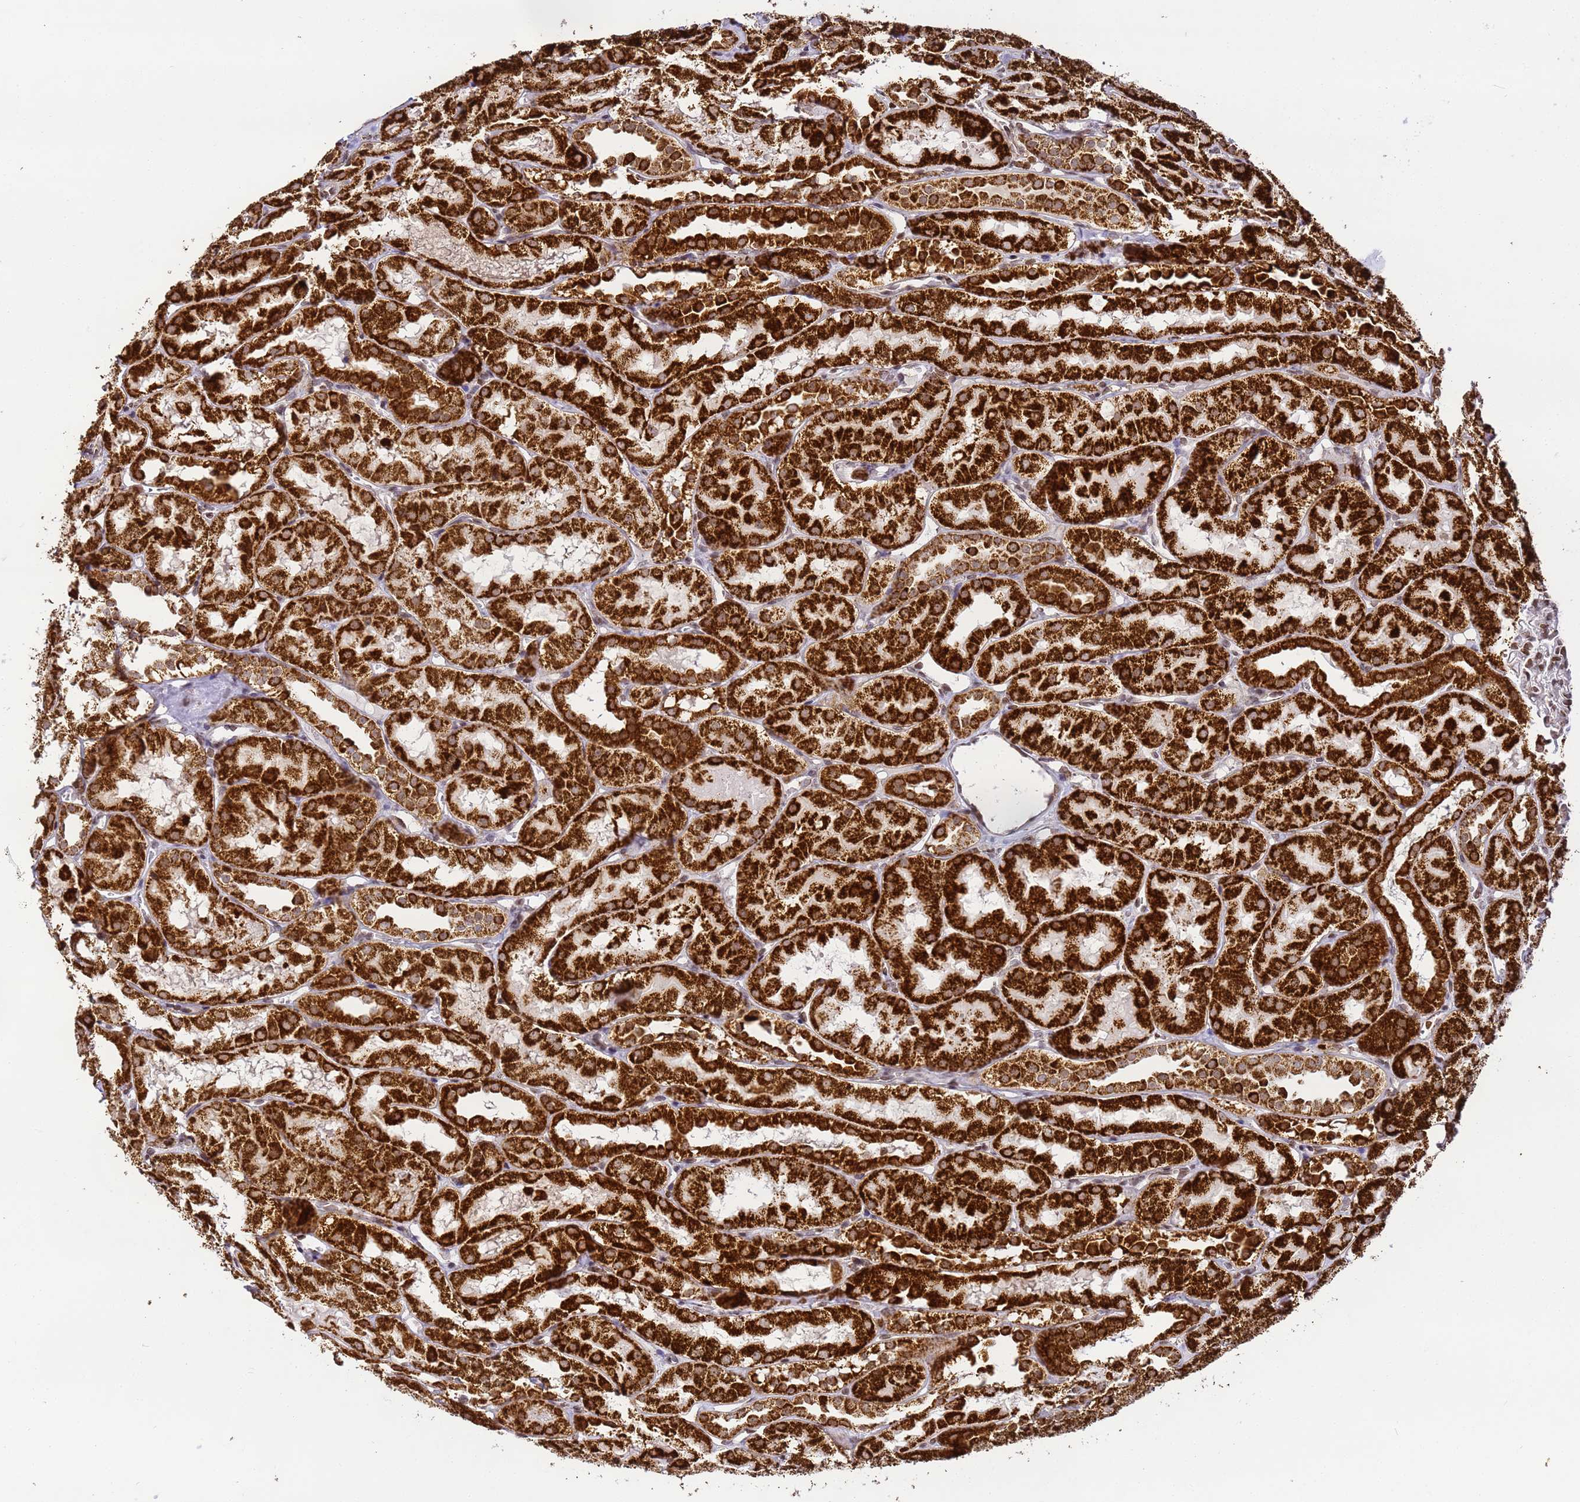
{"staining": {"intensity": "weak", "quantity": "25%-75%", "location": "cytoplasmic/membranous"}, "tissue": "kidney", "cell_type": "Cells in glomeruli", "image_type": "normal", "snomed": [{"axis": "morphology", "description": "Normal tissue, NOS"}, {"axis": "topography", "description": "Kidney"}, {"axis": "topography", "description": "Urinary bladder"}], "caption": "Benign kidney reveals weak cytoplasmic/membranous staining in about 25%-75% of cells in glomeruli, visualized by immunohistochemistry.", "gene": "HSPE1", "patient": {"sex": "male", "age": 16}}